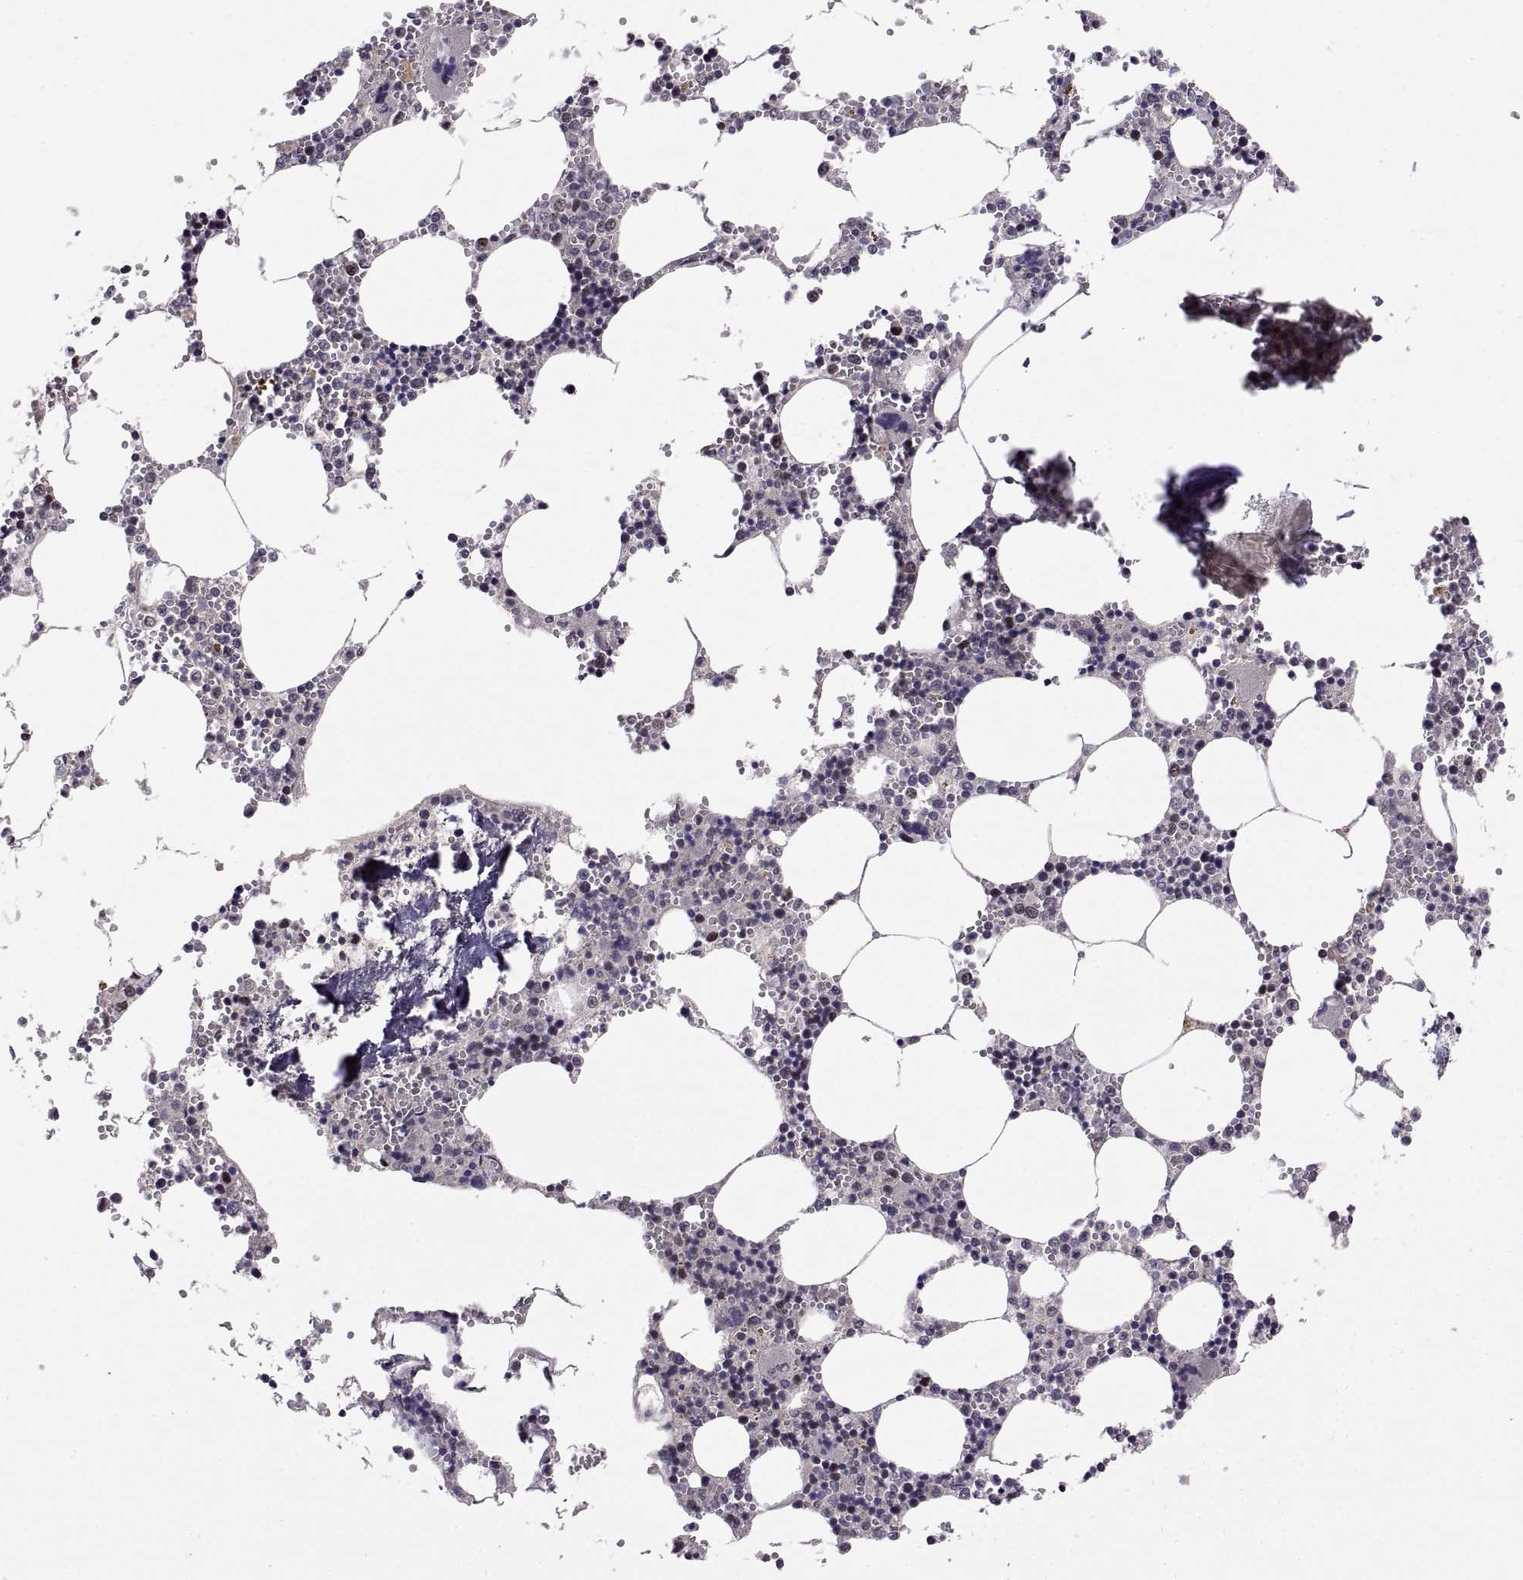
{"staining": {"intensity": "negative", "quantity": "none", "location": "none"}, "tissue": "bone marrow", "cell_type": "Hematopoietic cells", "image_type": "normal", "snomed": [{"axis": "morphology", "description": "Normal tissue, NOS"}, {"axis": "topography", "description": "Bone marrow"}], "caption": "Human bone marrow stained for a protein using immunohistochemistry demonstrates no expression in hematopoietic cells.", "gene": "CHFR", "patient": {"sex": "male", "age": 54}}